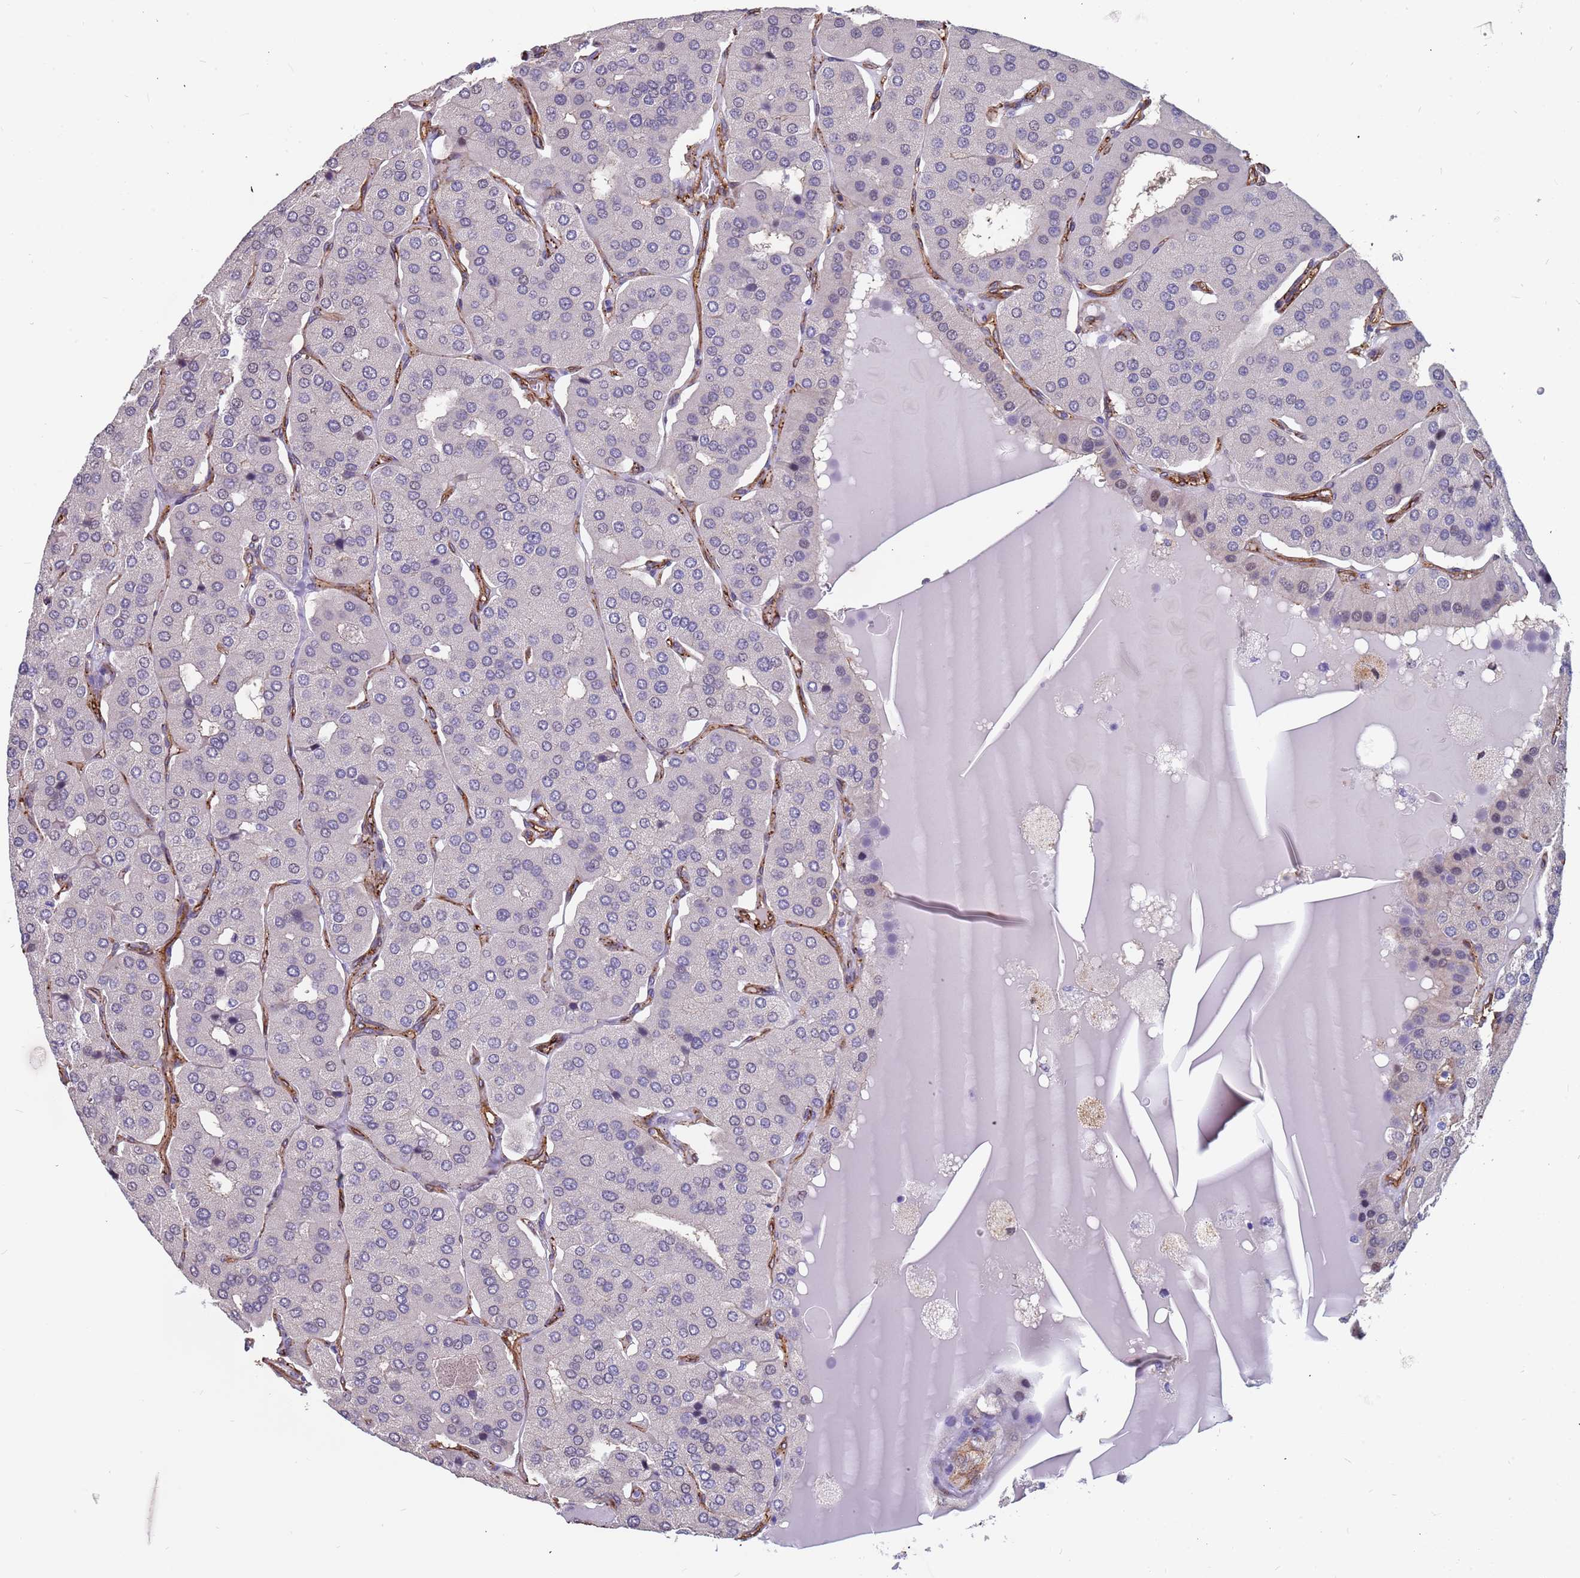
{"staining": {"intensity": "negative", "quantity": "none", "location": "none"}, "tissue": "parathyroid gland", "cell_type": "Glandular cells", "image_type": "normal", "snomed": [{"axis": "morphology", "description": "Normal tissue, NOS"}, {"axis": "morphology", "description": "Adenoma, NOS"}, {"axis": "topography", "description": "Parathyroid gland"}], "caption": "Immunohistochemistry (IHC) of normal human parathyroid gland displays no staining in glandular cells. (DAB immunohistochemistry (IHC), high magnification).", "gene": "EHD2", "patient": {"sex": "female", "age": 86}}